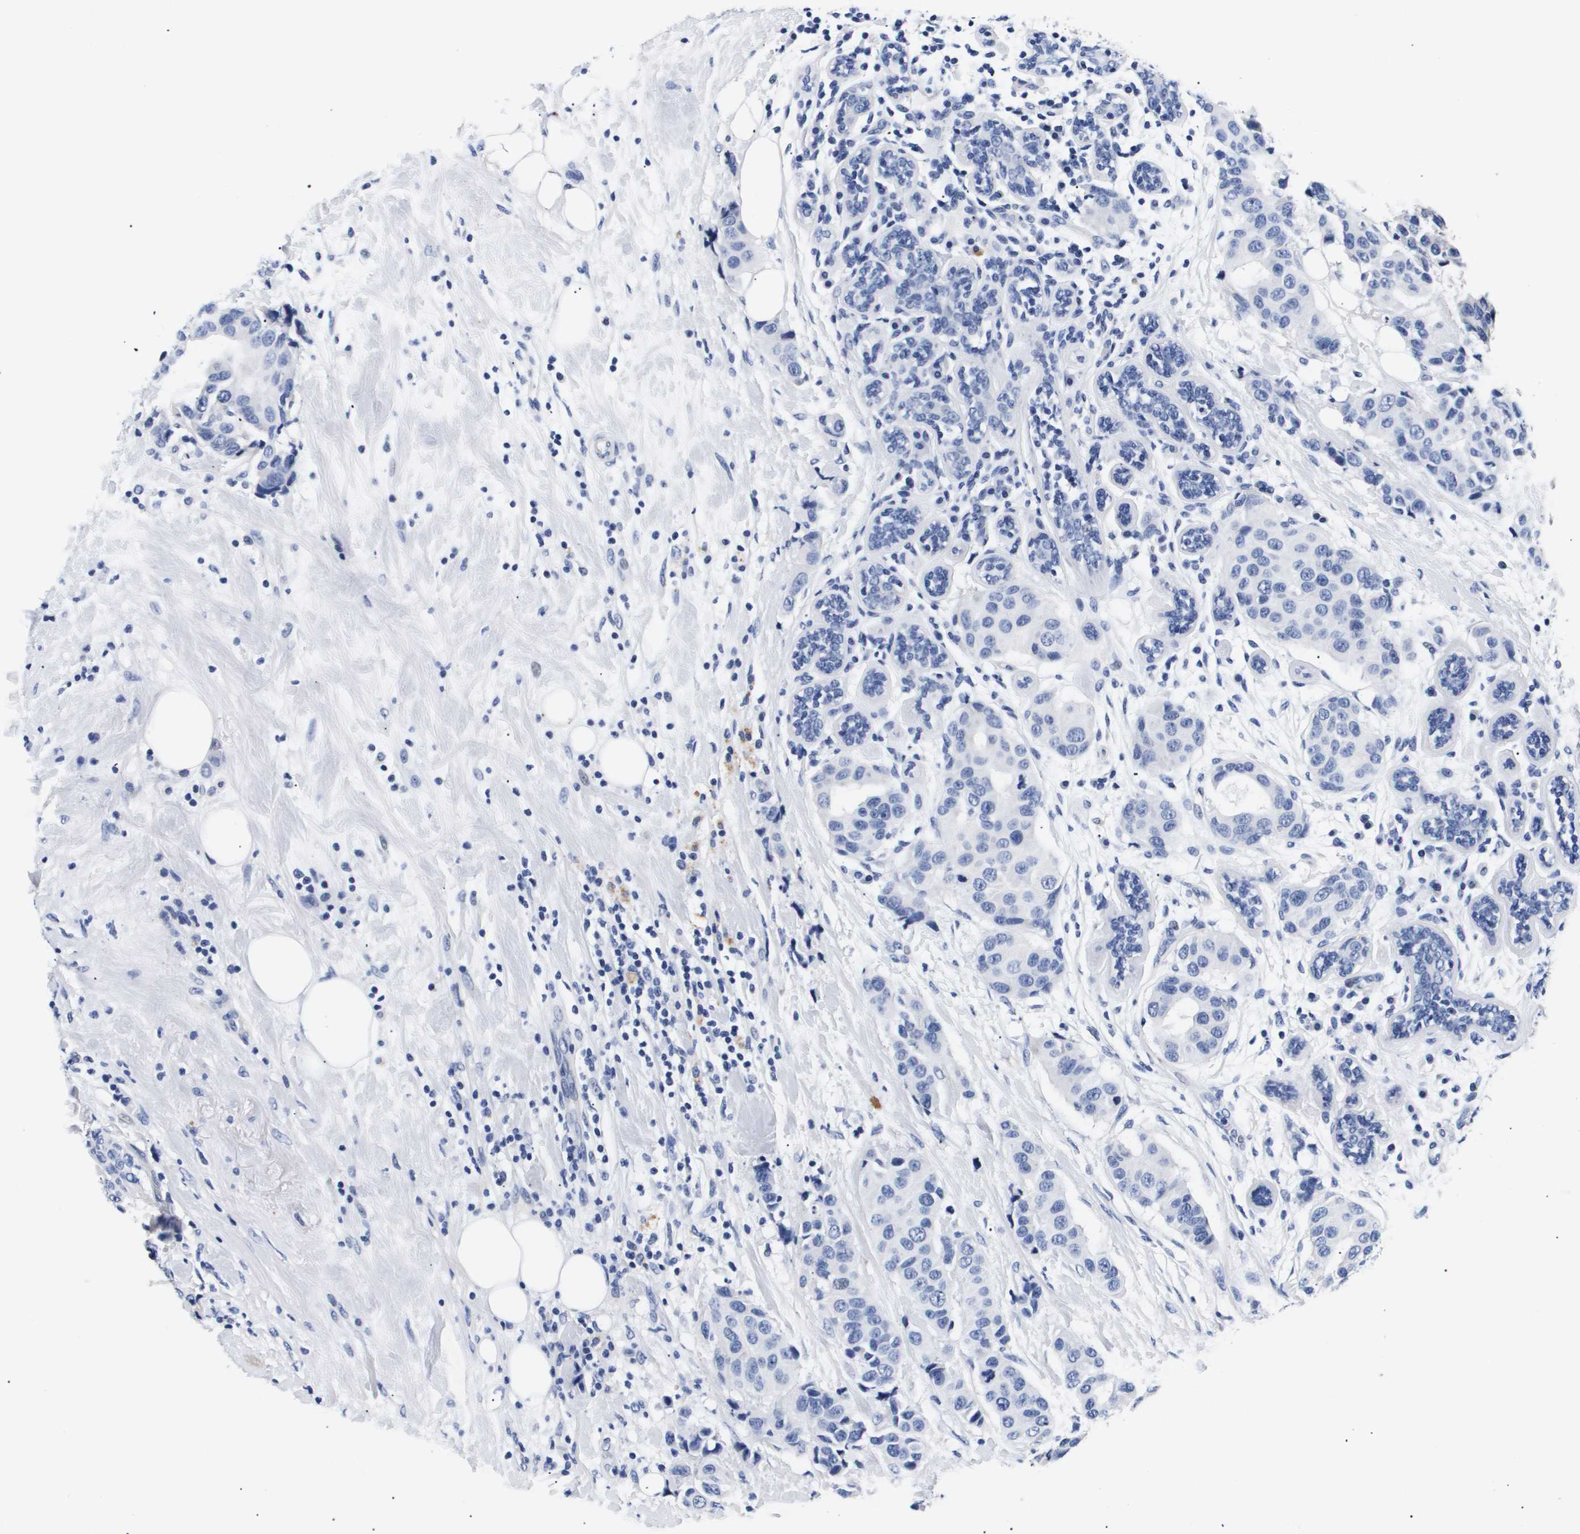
{"staining": {"intensity": "negative", "quantity": "none", "location": "none"}, "tissue": "breast cancer", "cell_type": "Tumor cells", "image_type": "cancer", "snomed": [{"axis": "morphology", "description": "Normal tissue, NOS"}, {"axis": "morphology", "description": "Duct carcinoma"}, {"axis": "topography", "description": "Breast"}], "caption": "This is an IHC micrograph of human breast infiltrating ductal carcinoma. There is no staining in tumor cells.", "gene": "ATP6V0A4", "patient": {"sex": "female", "age": 39}}